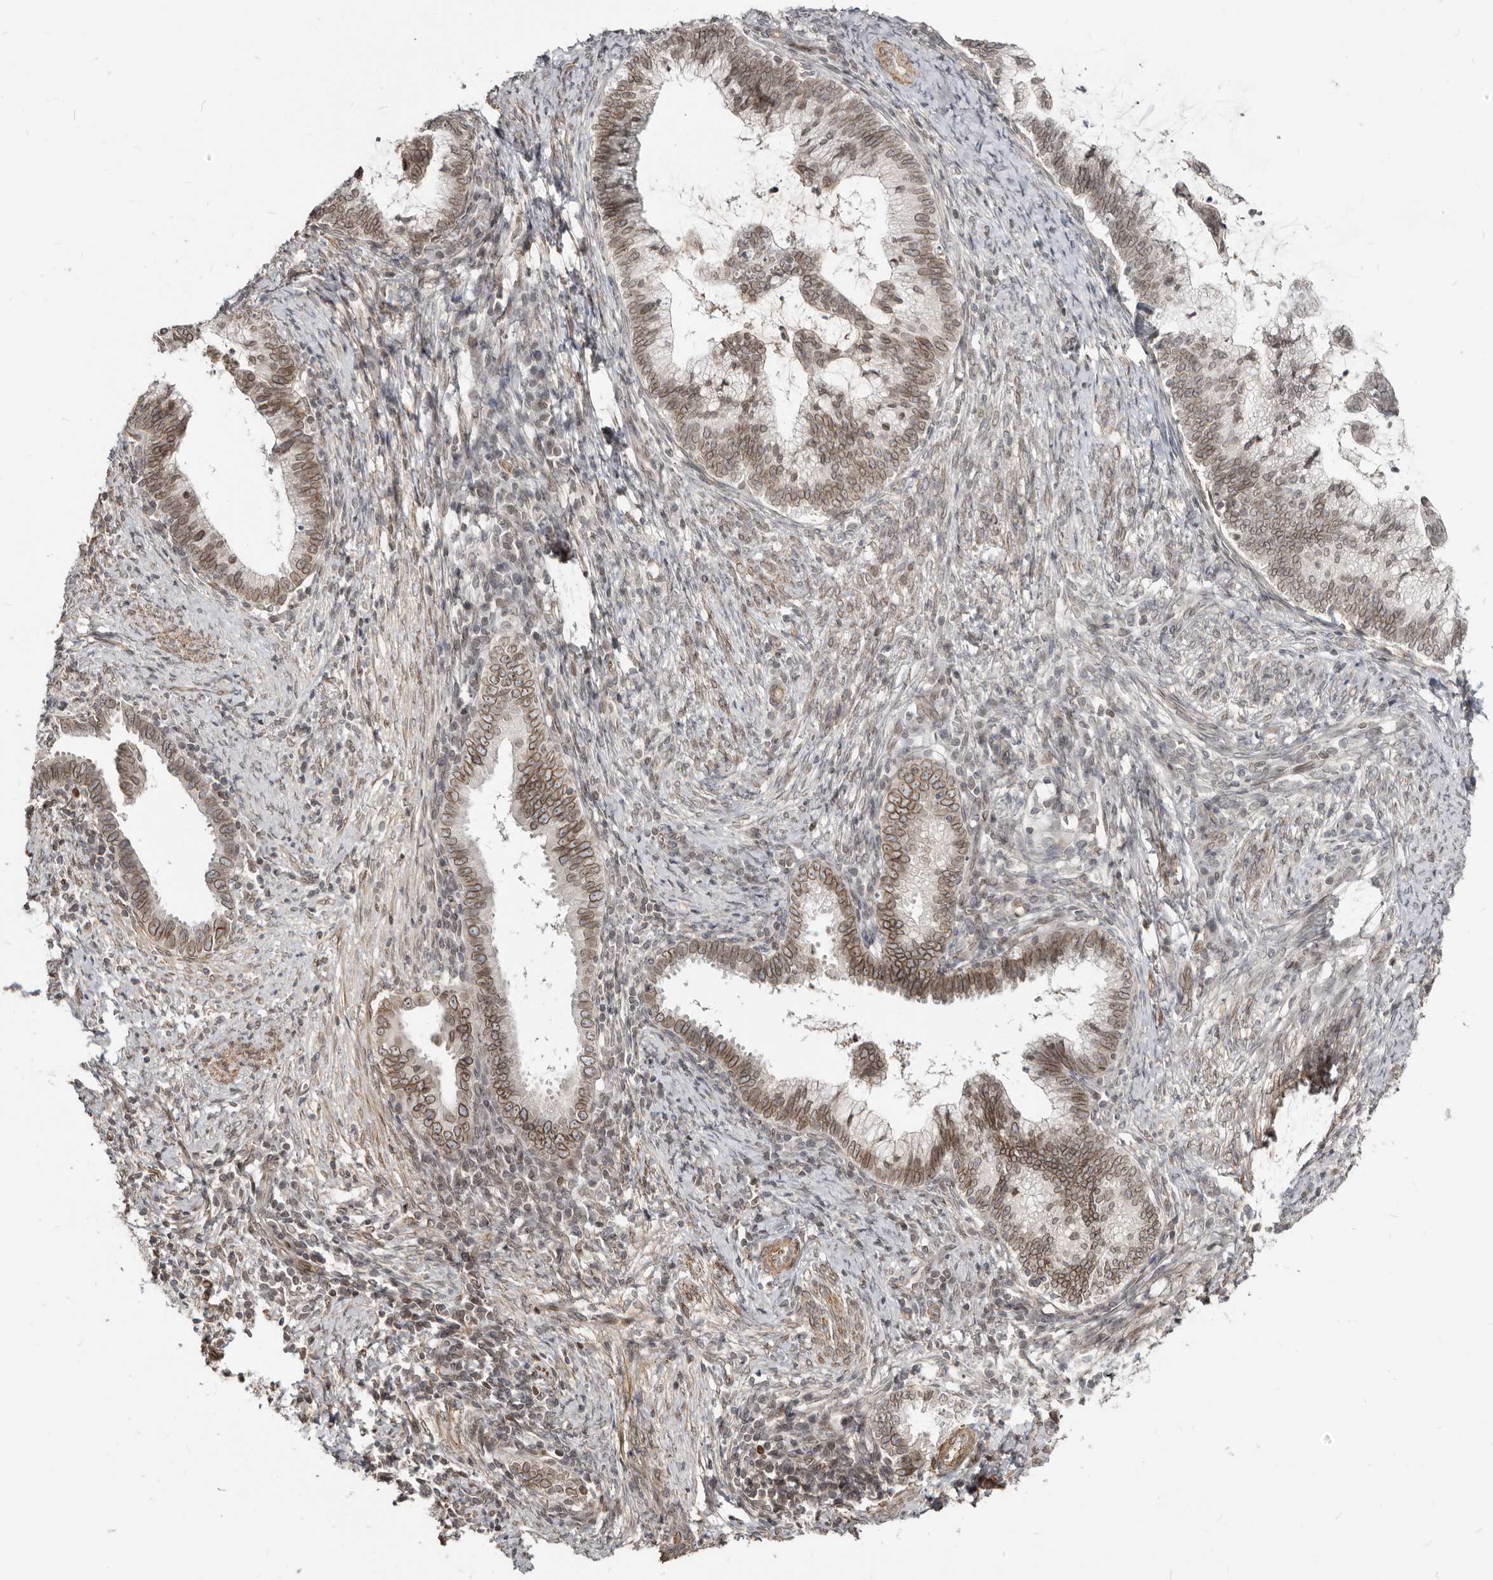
{"staining": {"intensity": "moderate", "quantity": ">75%", "location": "cytoplasmic/membranous,nuclear"}, "tissue": "cervical cancer", "cell_type": "Tumor cells", "image_type": "cancer", "snomed": [{"axis": "morphology", "description": "Adenocarcinoma, NOS"}, {"axis": "topography", "description": "Cervix"}], "caption": "Protein staining reveals moderate cytoplasmic/membranous and nuclear positivity in about >75% of tumor cells in adenocarcinoma (cervical).", "gene": "NUP153", "patient": {"sex": "female", "age": 36}}